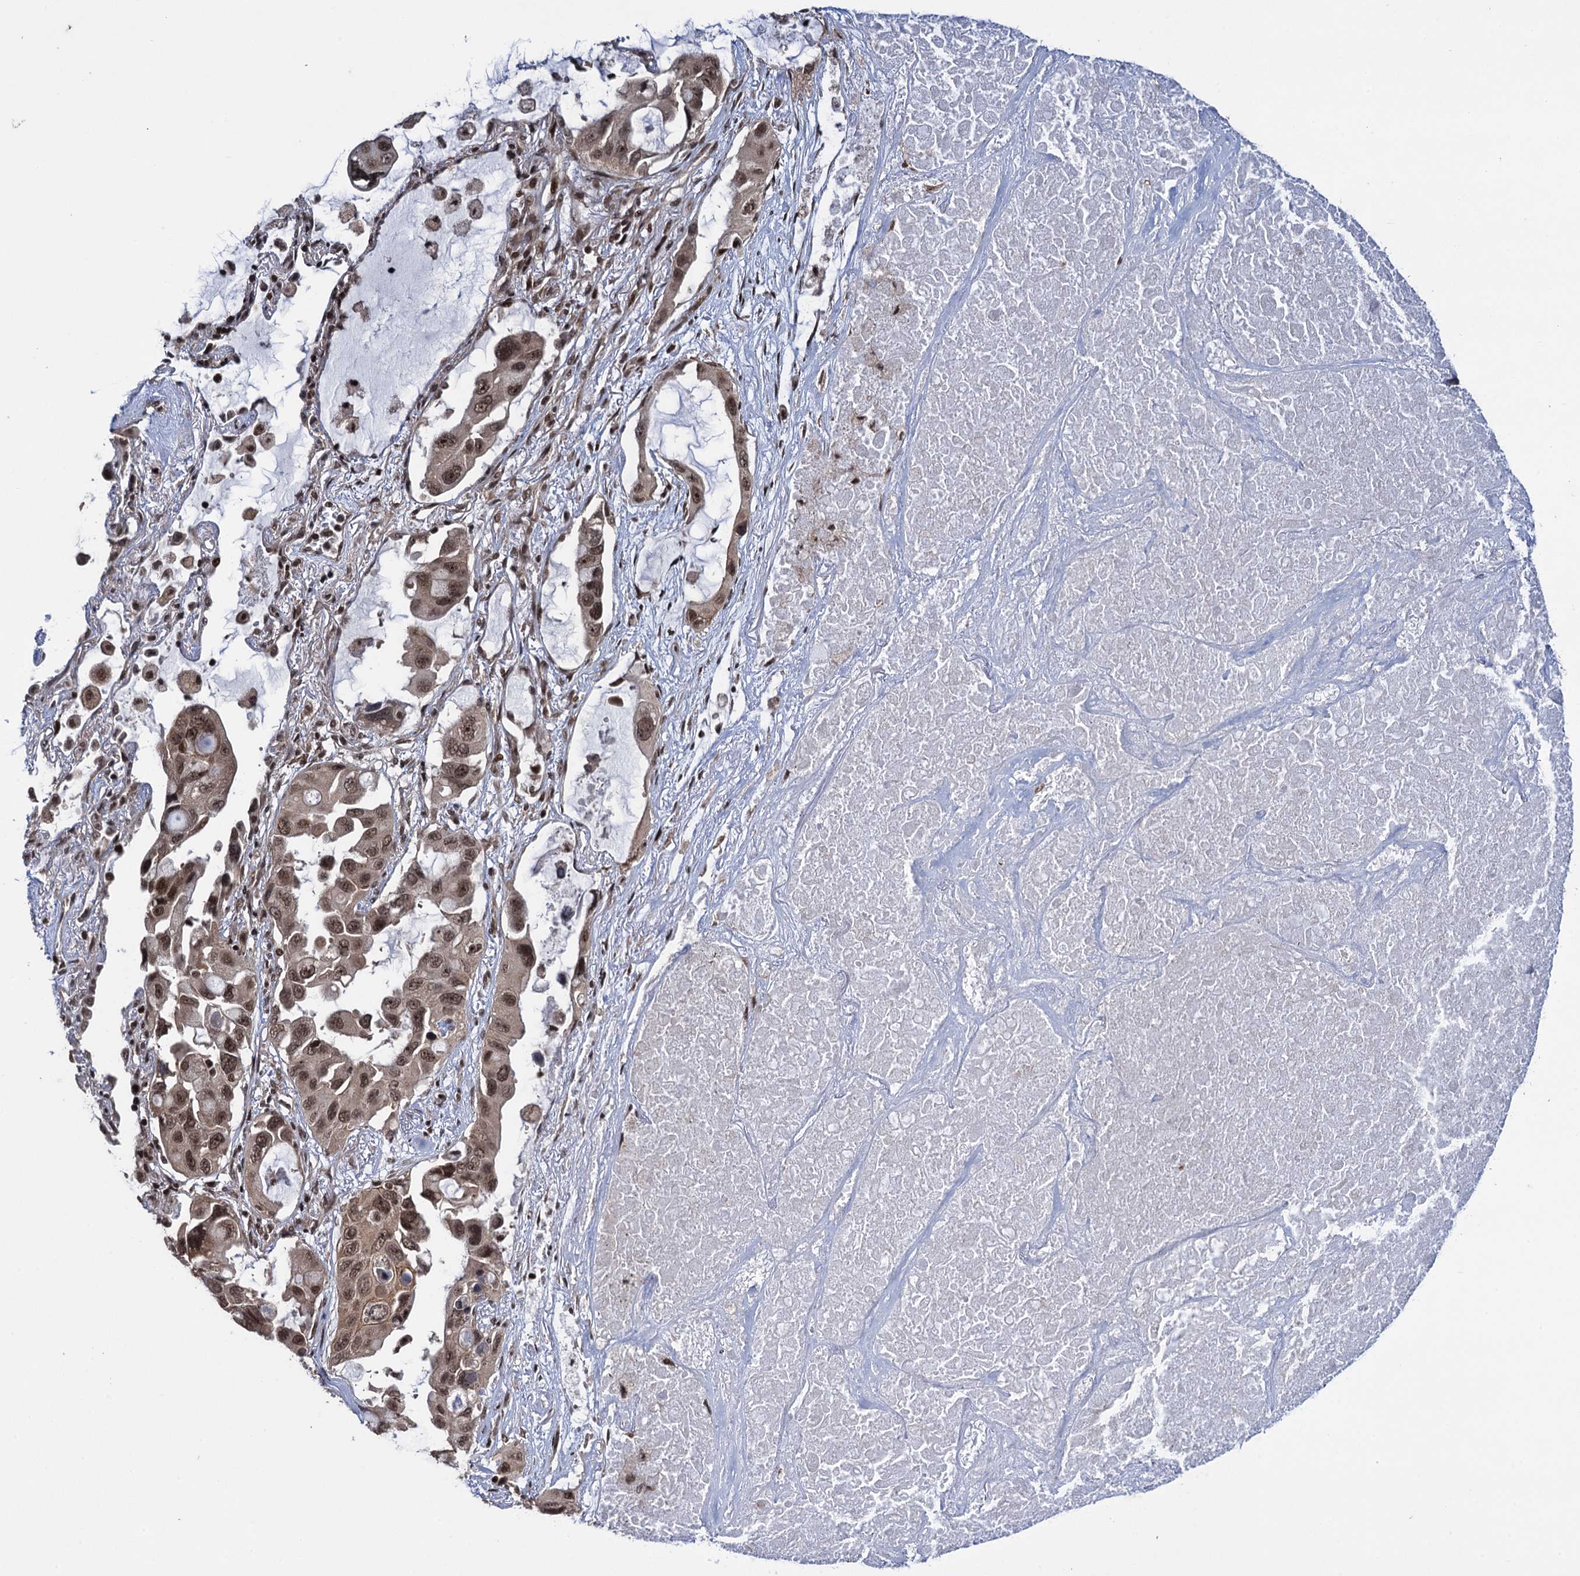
{"staining": {"intensity": "moderate", "quantity": ">75%", "location": "cytoplasmic/membranous,nuclear"}, "tissue": "lung cancer", "cell_type": "Tumor cells", "image_type": "cancer", "snomed": [{"axis": "morphology", "description": "Squamous cell carcinoma, NOS"}, {"axis": "topography", "description": "Lung"}], "caption": "Immunohistochemical staining of human squamous cell carcinoma (lung) demonstrates medium levels of moderate cytoplasmic/membranous and nuclear protein staining in approximately >75% of tumor cells.", "gene": "ZNF169", "patient": {"sex": "female", "age": 73}}